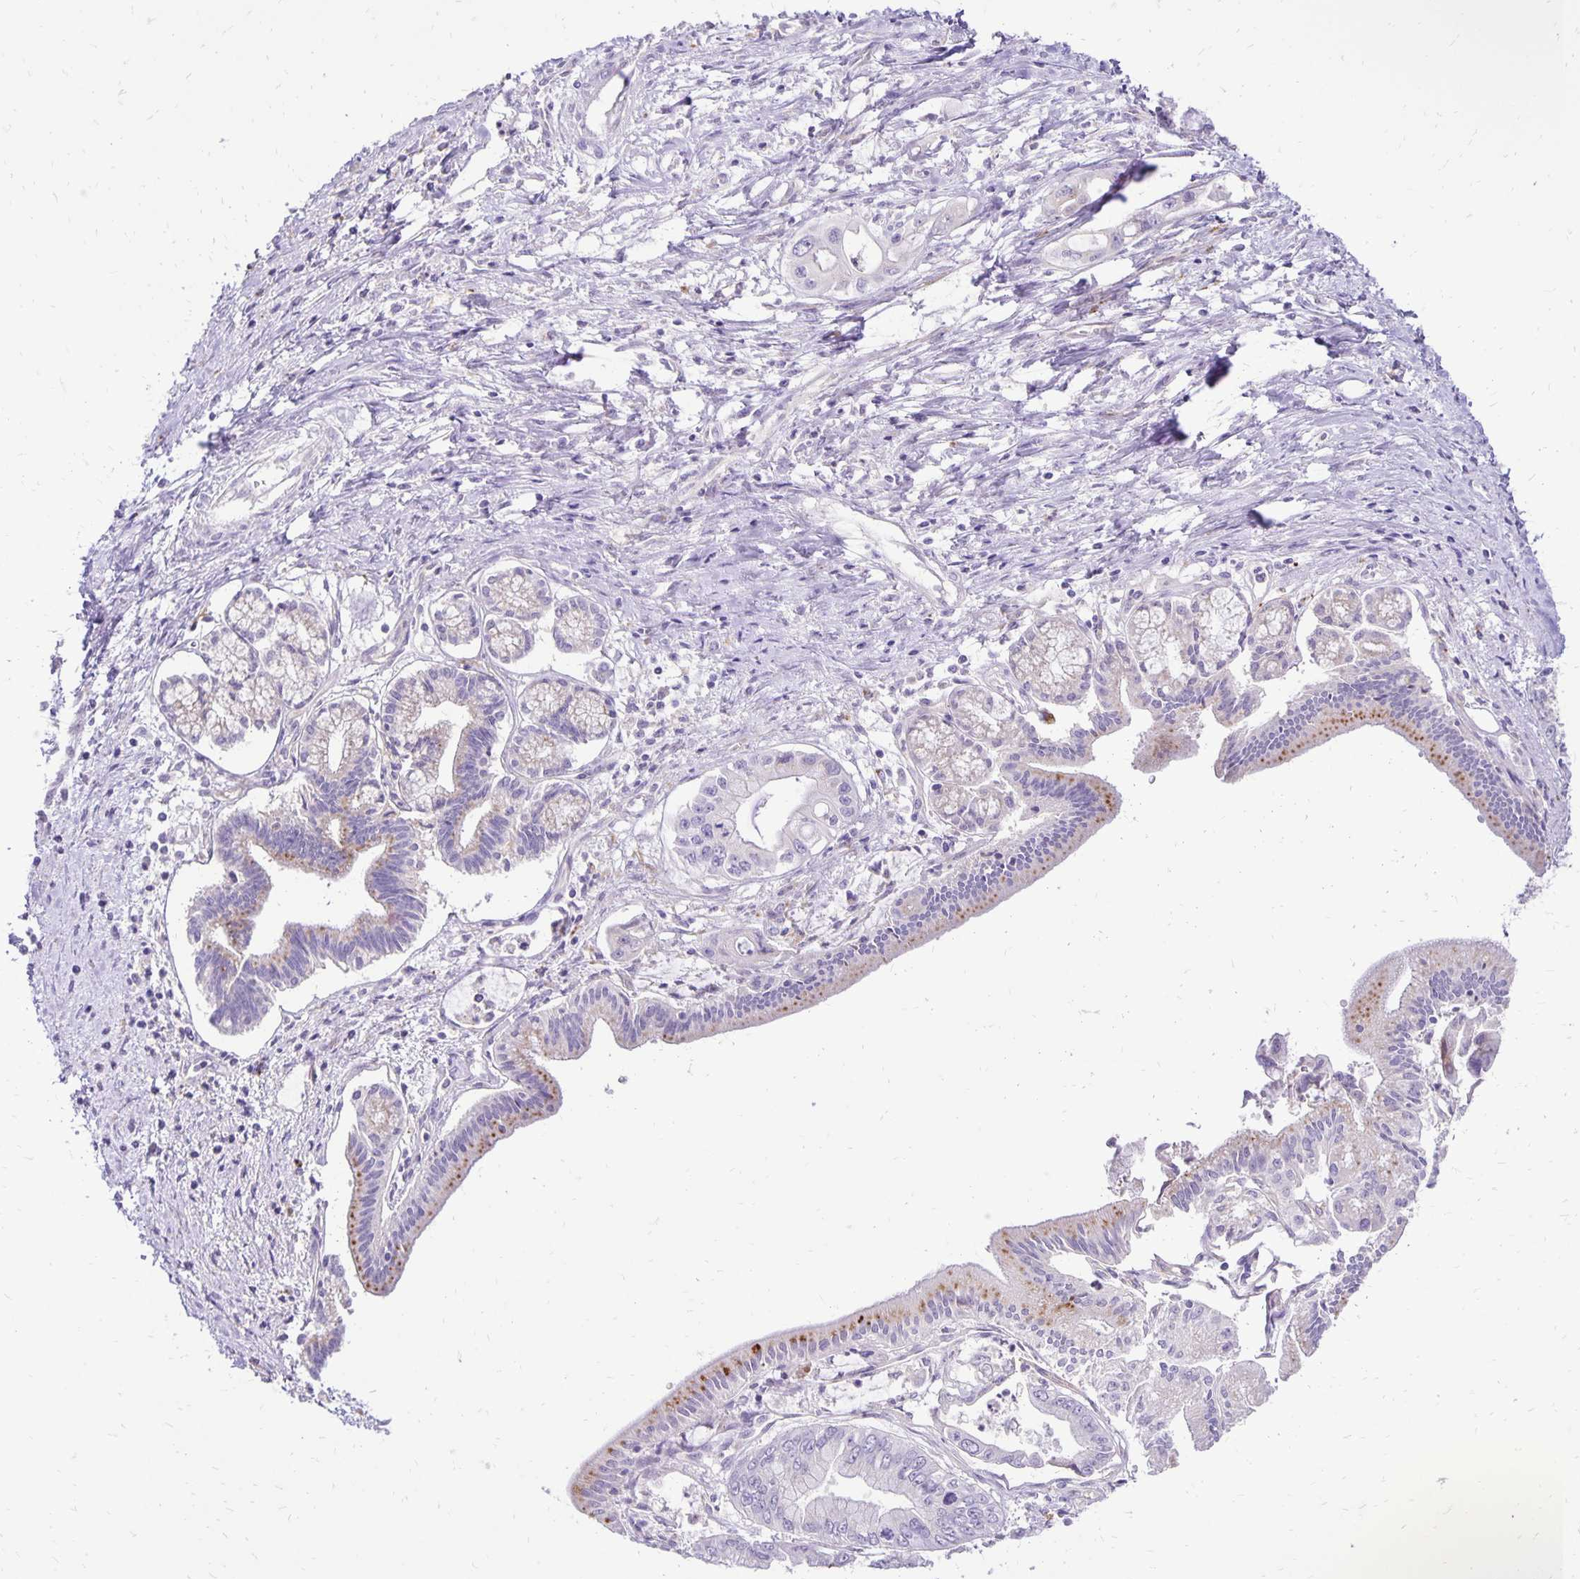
{"staining": {"intensity": "negative", "quantity": "none", "location": "none"}, "tissue": "pancreatic cancer", "cell_type": "Tumor cells", "image_type": "cancer", "snomed": [{"axis": "morphology", "description": "Adenocarcinoma, NOS"}, {"axis": "topography", "description": "Pancreas"}], "caption": "A histopathology image of pancreatic adenocarcinoma stained for a protein shows no brown staining in tumor cells.", "gene": "EIF5A", "patient": {"sex": "male", "age": 61}}